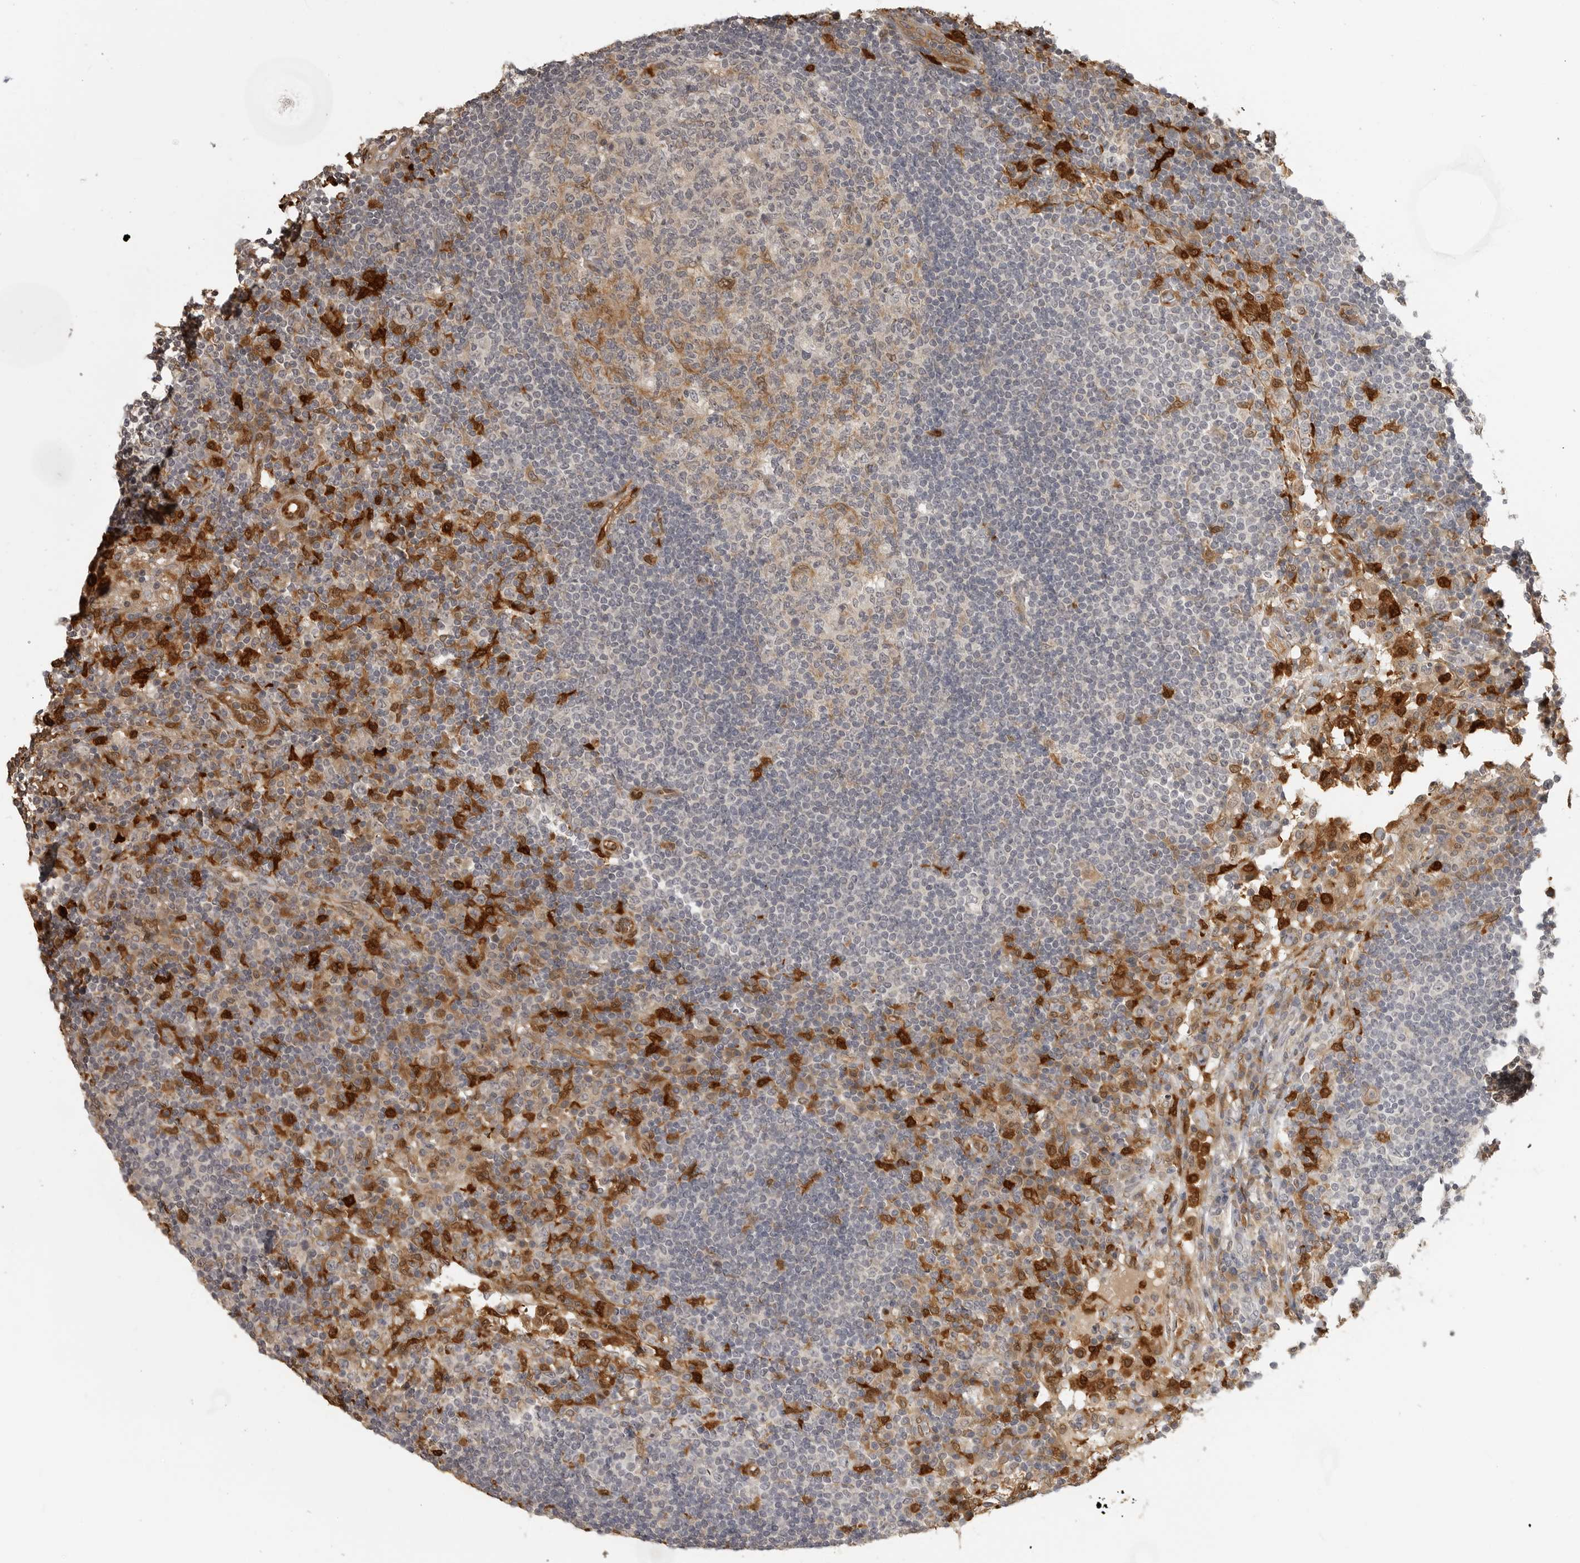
{"staining": {"intensity": "moderate", "quantity": "<25%", "location": "cytoplasmic/membranous"}, "tissue": "lymph node", "cell_type": "Germinal center cells", "image_type": "normal", "snomed": [{"axis": "morphology", "description": "Normal tissue, NOS"}, {"axis": "topography", "description": "Lymph node"}], "caption": "Protein expression analysis of benign human lymph node reveals moderate cytoplasmic/membranous positivity in approximately <25% of germinal center cells. (IHC, brightfield microscopy, high magnification).", "gene": "IDO1", "patient": {"sex": "female", "age": 53}}